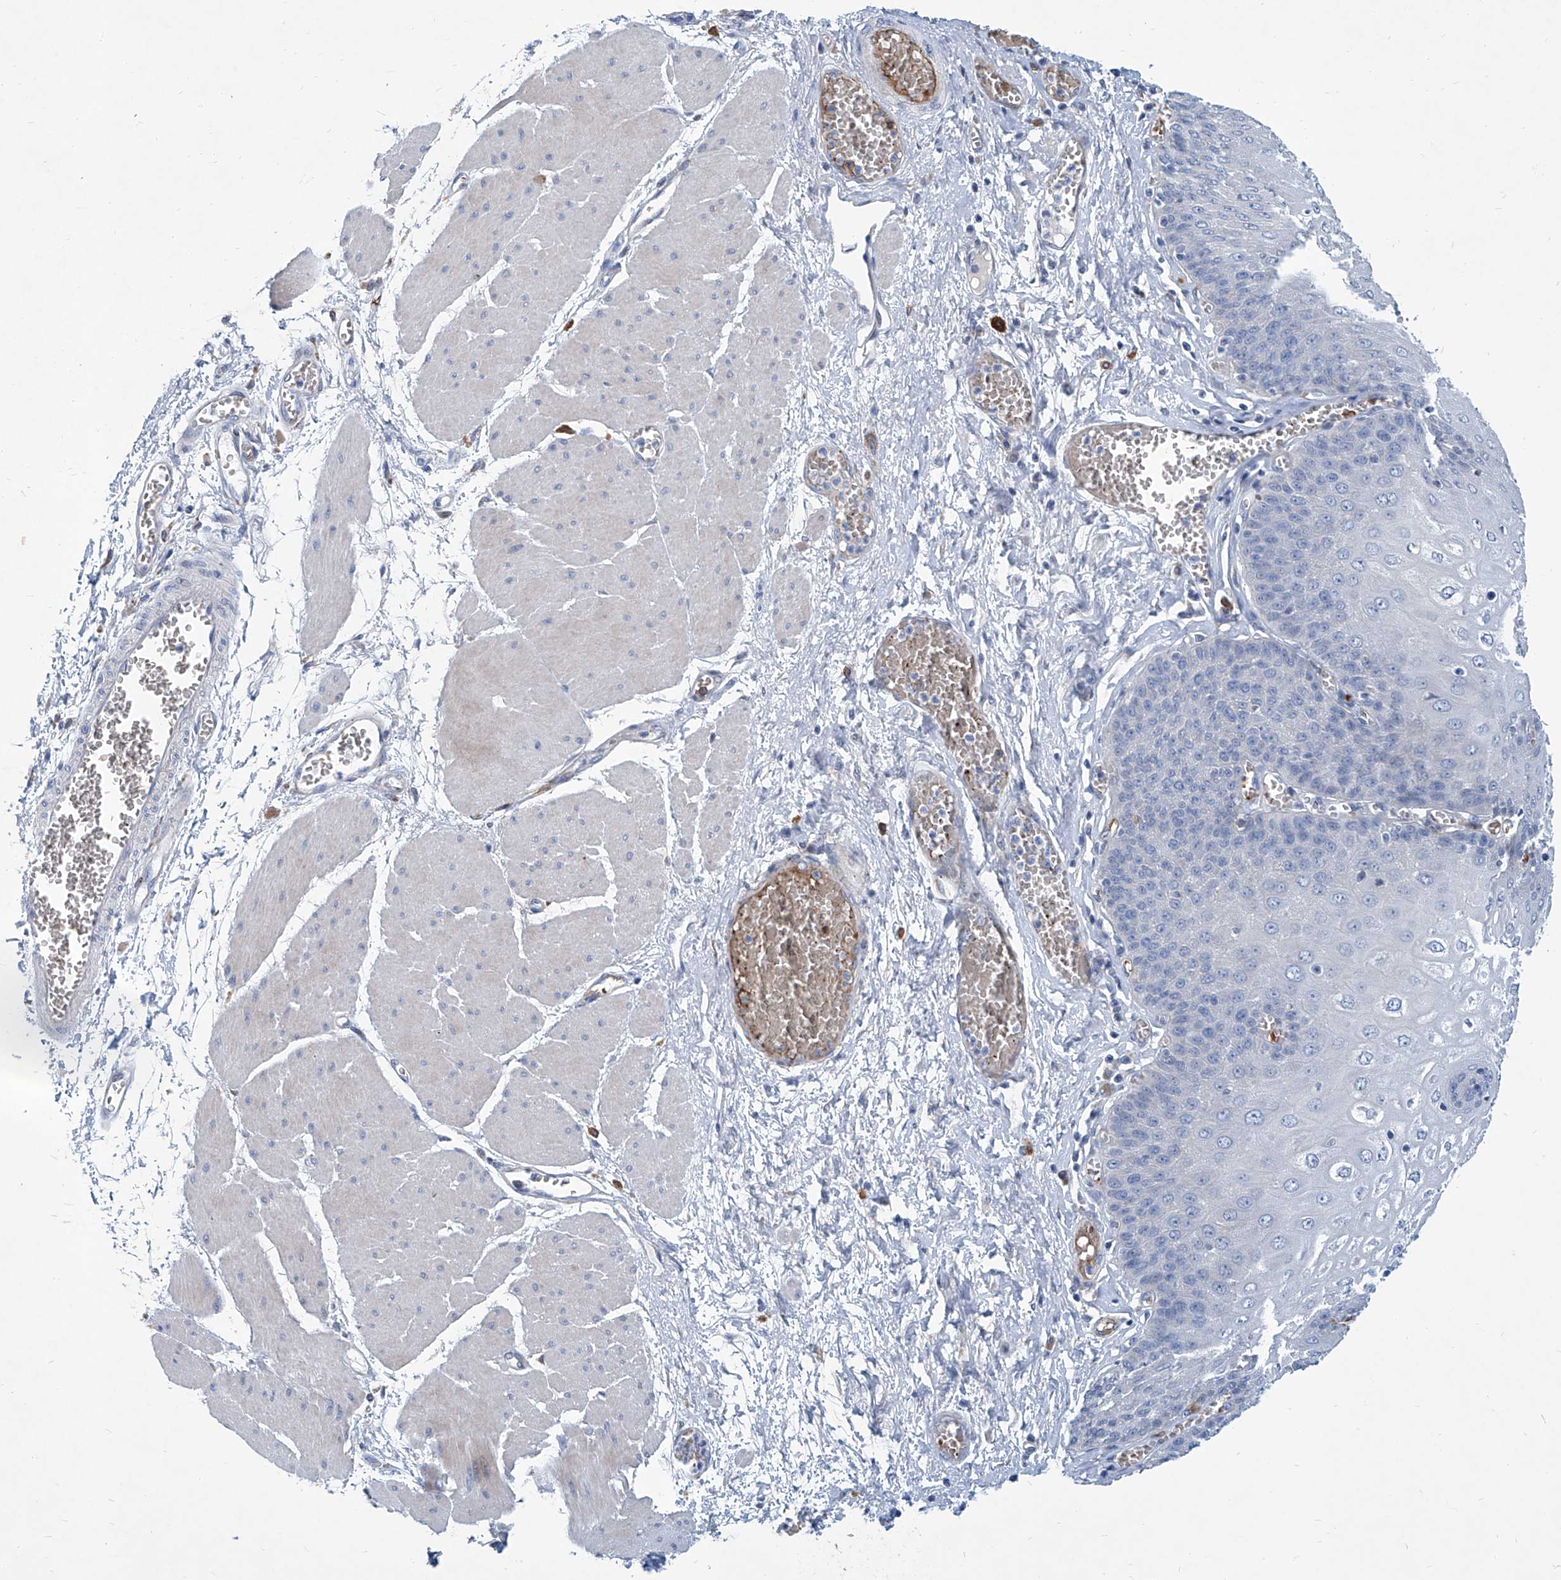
{"staining": {"intensity": "negative", "quantity": "none", "location": "none"}, "tissue": "esophagus", "cell_type": "Squamous epithelial cells", "image_type": "normal", "snomed": [{"axis": "morphology", "description": "Normal tissue, NOS"}, {"axis": "topography", "description": "Esophagus"}], "caption": "This is an immunohistochemistry micrograph of unremarkable human esophagus. There is no expression in squamous epithelial cells.", "gene": "FPR2", "patient": {"sex": "male", "age": 60}}